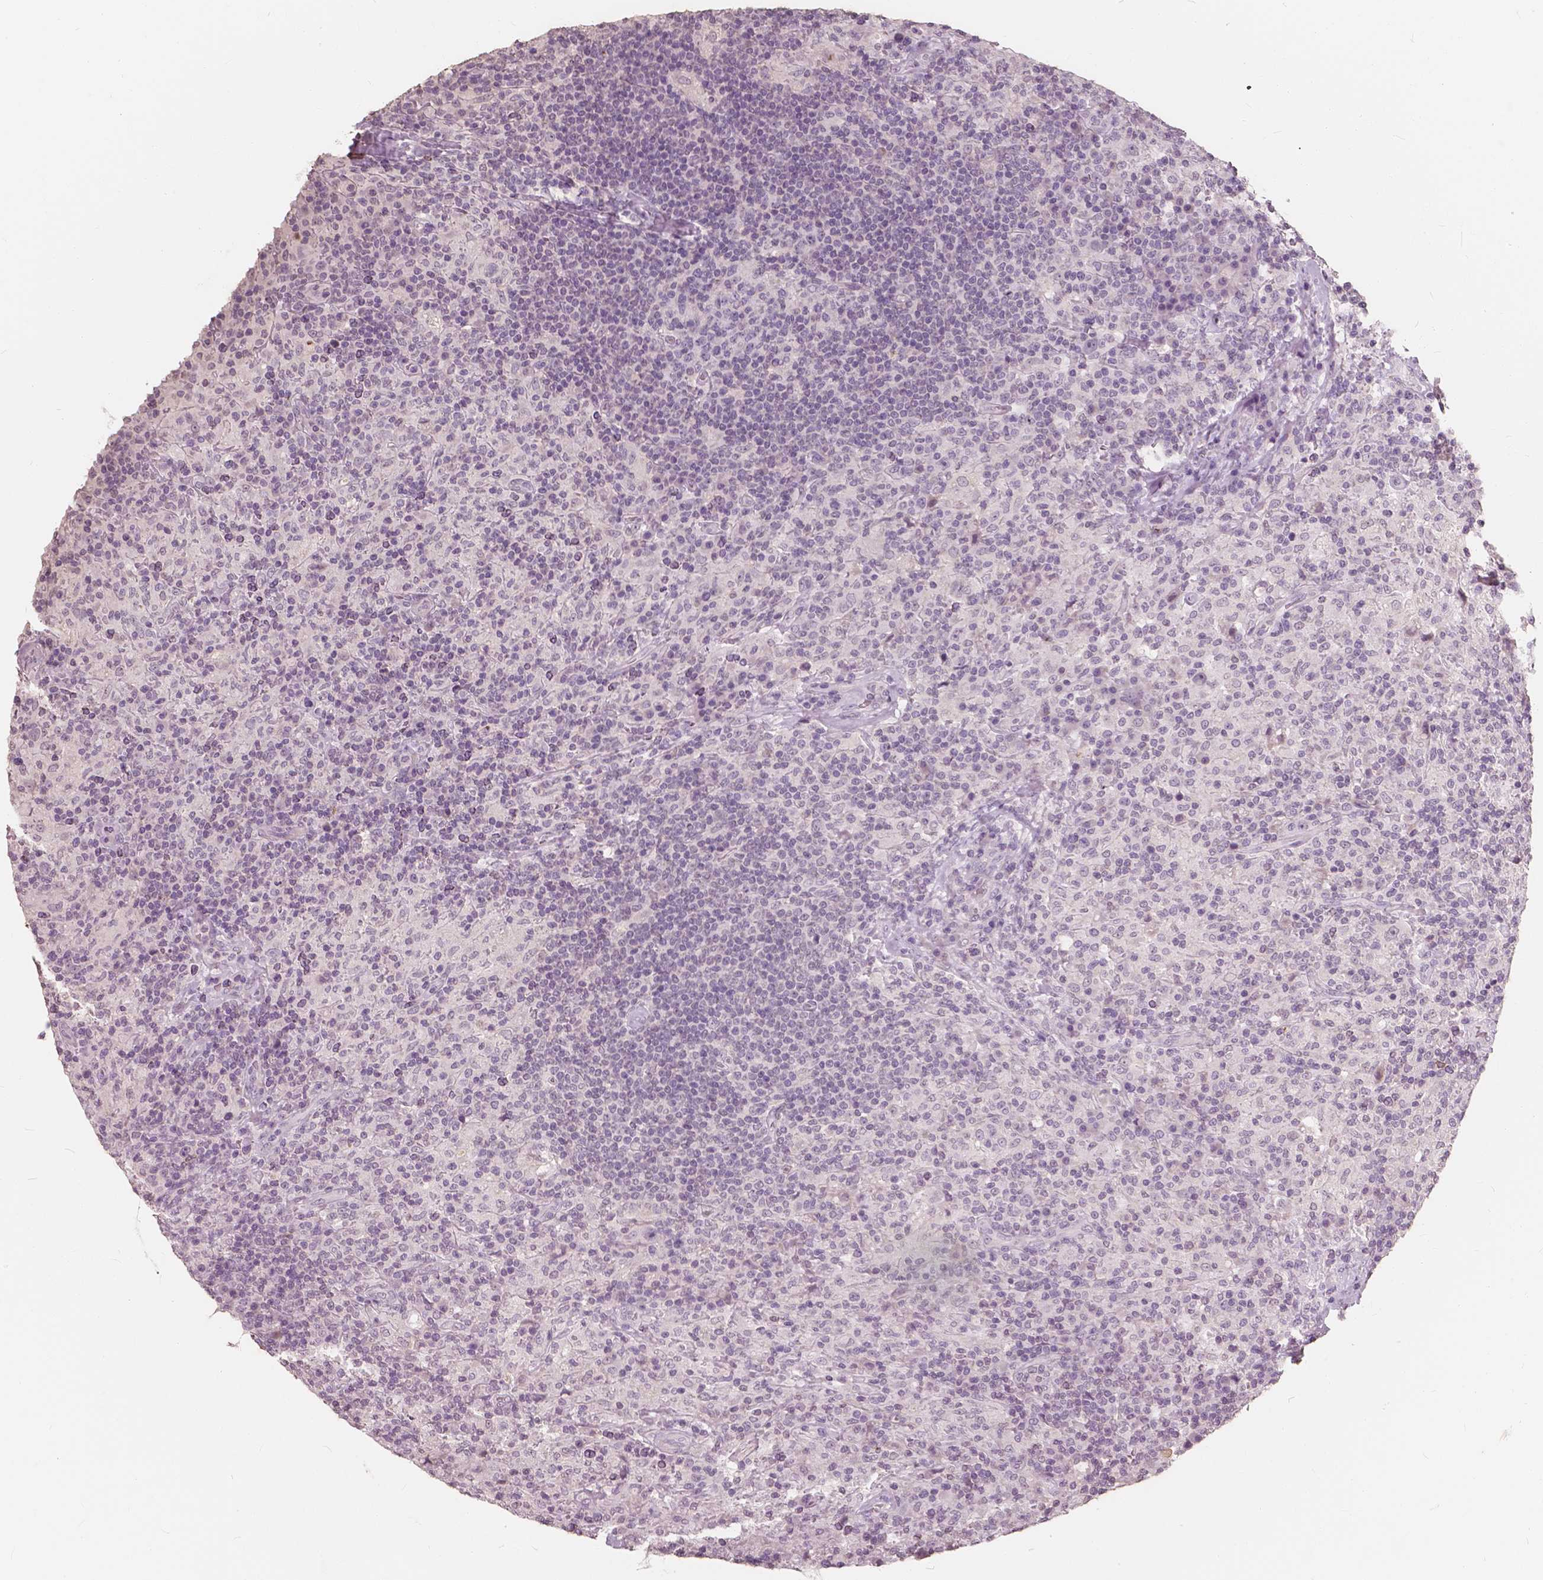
{"staining": {"intensity": "negative", "quantity": "none", "location": "none"}, "tissue": "lymphoma", "cell_type": "Tumor cells", "image_type": "cancer", "snomed": [{"axis": "morphology", "description": "Hodgkin's disease, NOS"}, {"axis": "topography", "description": "Lymph node"}], "caption": "IHC histopathology image of neoplastic tissue: human Hodgkin's disease stained with DAB exhibits no significant protein positivity in tumor cells. The staining is performed using DAB brown chromogen with nuclei counter-stained in using hematoxylin.", "gene": "SAT2", "patient": {"sex": "male", "age": 70}}